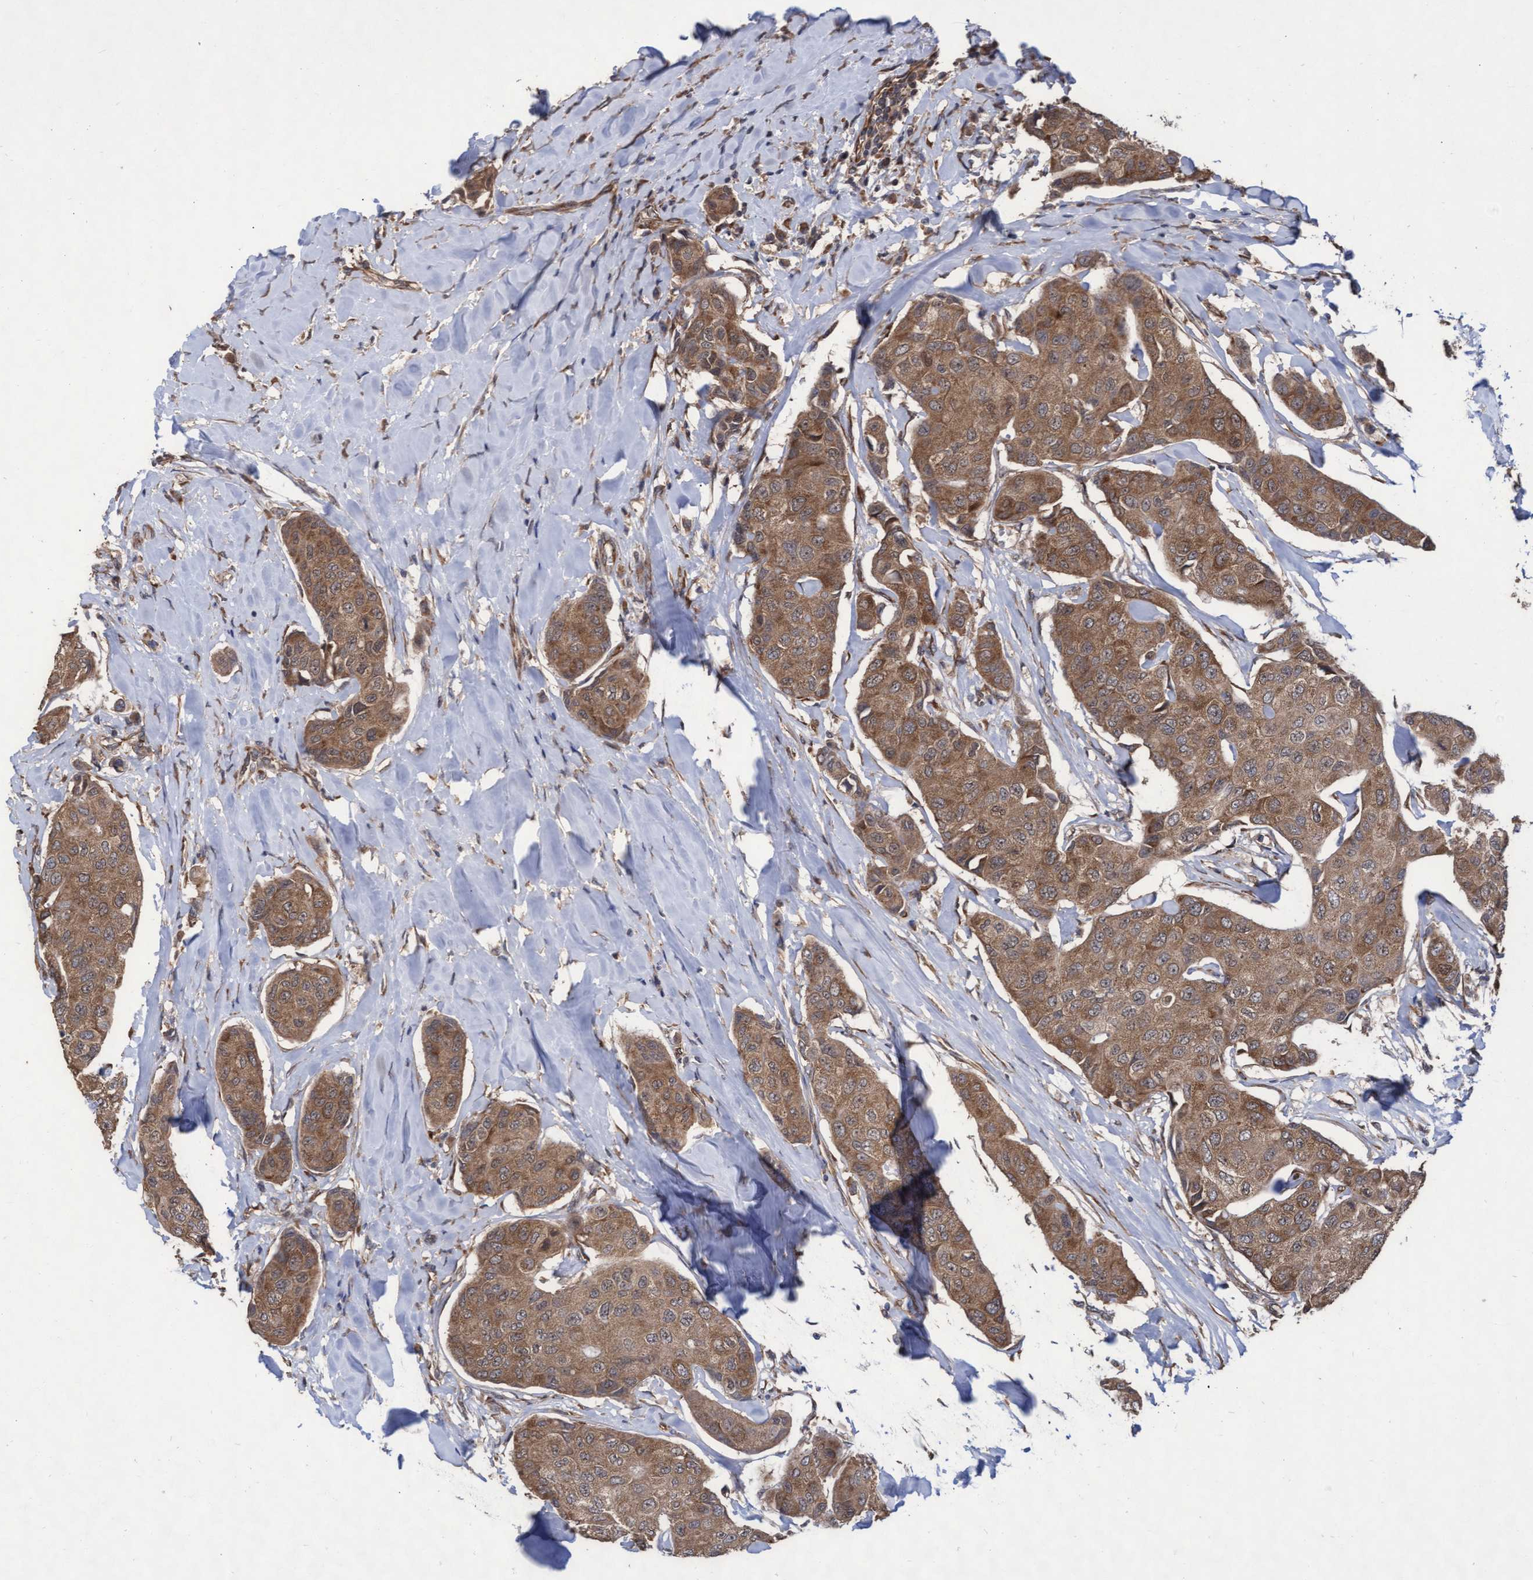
{"staining": {"intensity": "moderate", "quantity": ">75%", "location": "cytoplasmic/membranous"}, "tissue": "breast cancer", "cell_type": "Tumor cells", "image_type": "cancer", "snomed": [{"axis": "morphology", "description": "Duct carcinoma"}, {"axis": "topography", "description": "Breast"}], "caption": "IHC of breast cancer reveals medium levels of moderate cytoplasmic/membranous expression in about >75% of tumor cells. Using DAB (3,3'-diaminobenzidine) (brown) and hematoxylin (blue) stains, captured at high magnification using brightfield microscopy.", "gene": "ABCF2", "patient": {"sex": "female", "age": 80}}